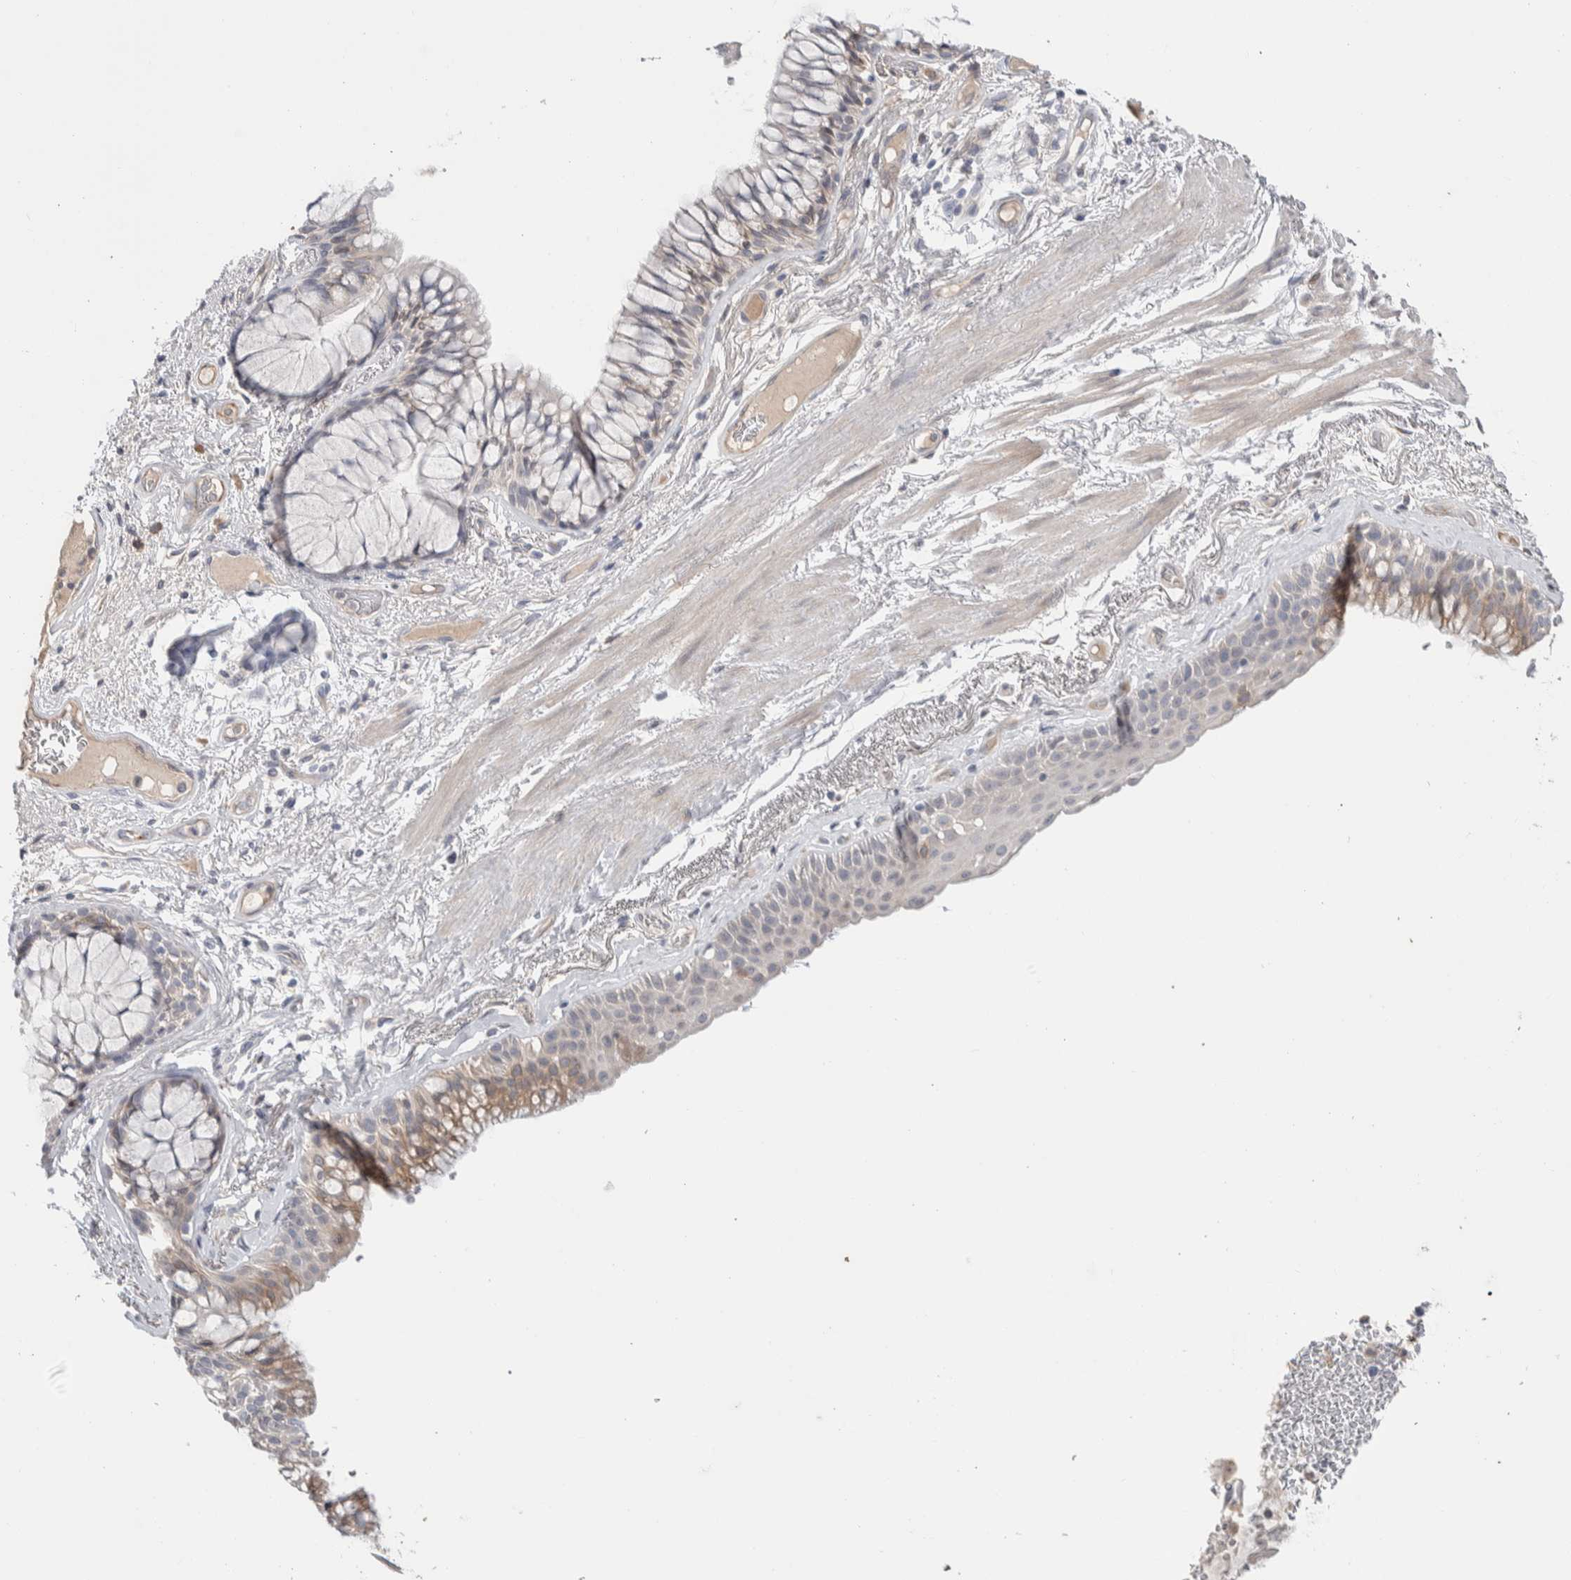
{"staining": {"intensity": "negative", "quantity": "none", "location": "none"}, "tissue": "bronchus", "cell_type": "Respiratory epithelial cells", "image_type": "normal", "snomed": [{"axis": "morphology", "description": "Normal tissue, NOS"}, {"axis": "topography", "description": "Bronchus"}], "caption": "Immunohistochemistry image of benign bronchus: human bronchus stained with DAB (3,3'-diaminobenzidine) exhibits no significant protein positivity in respiratory epithelial cells.", "gene": "RUSF1", "patient": {"sex": "male", "age": 66}}